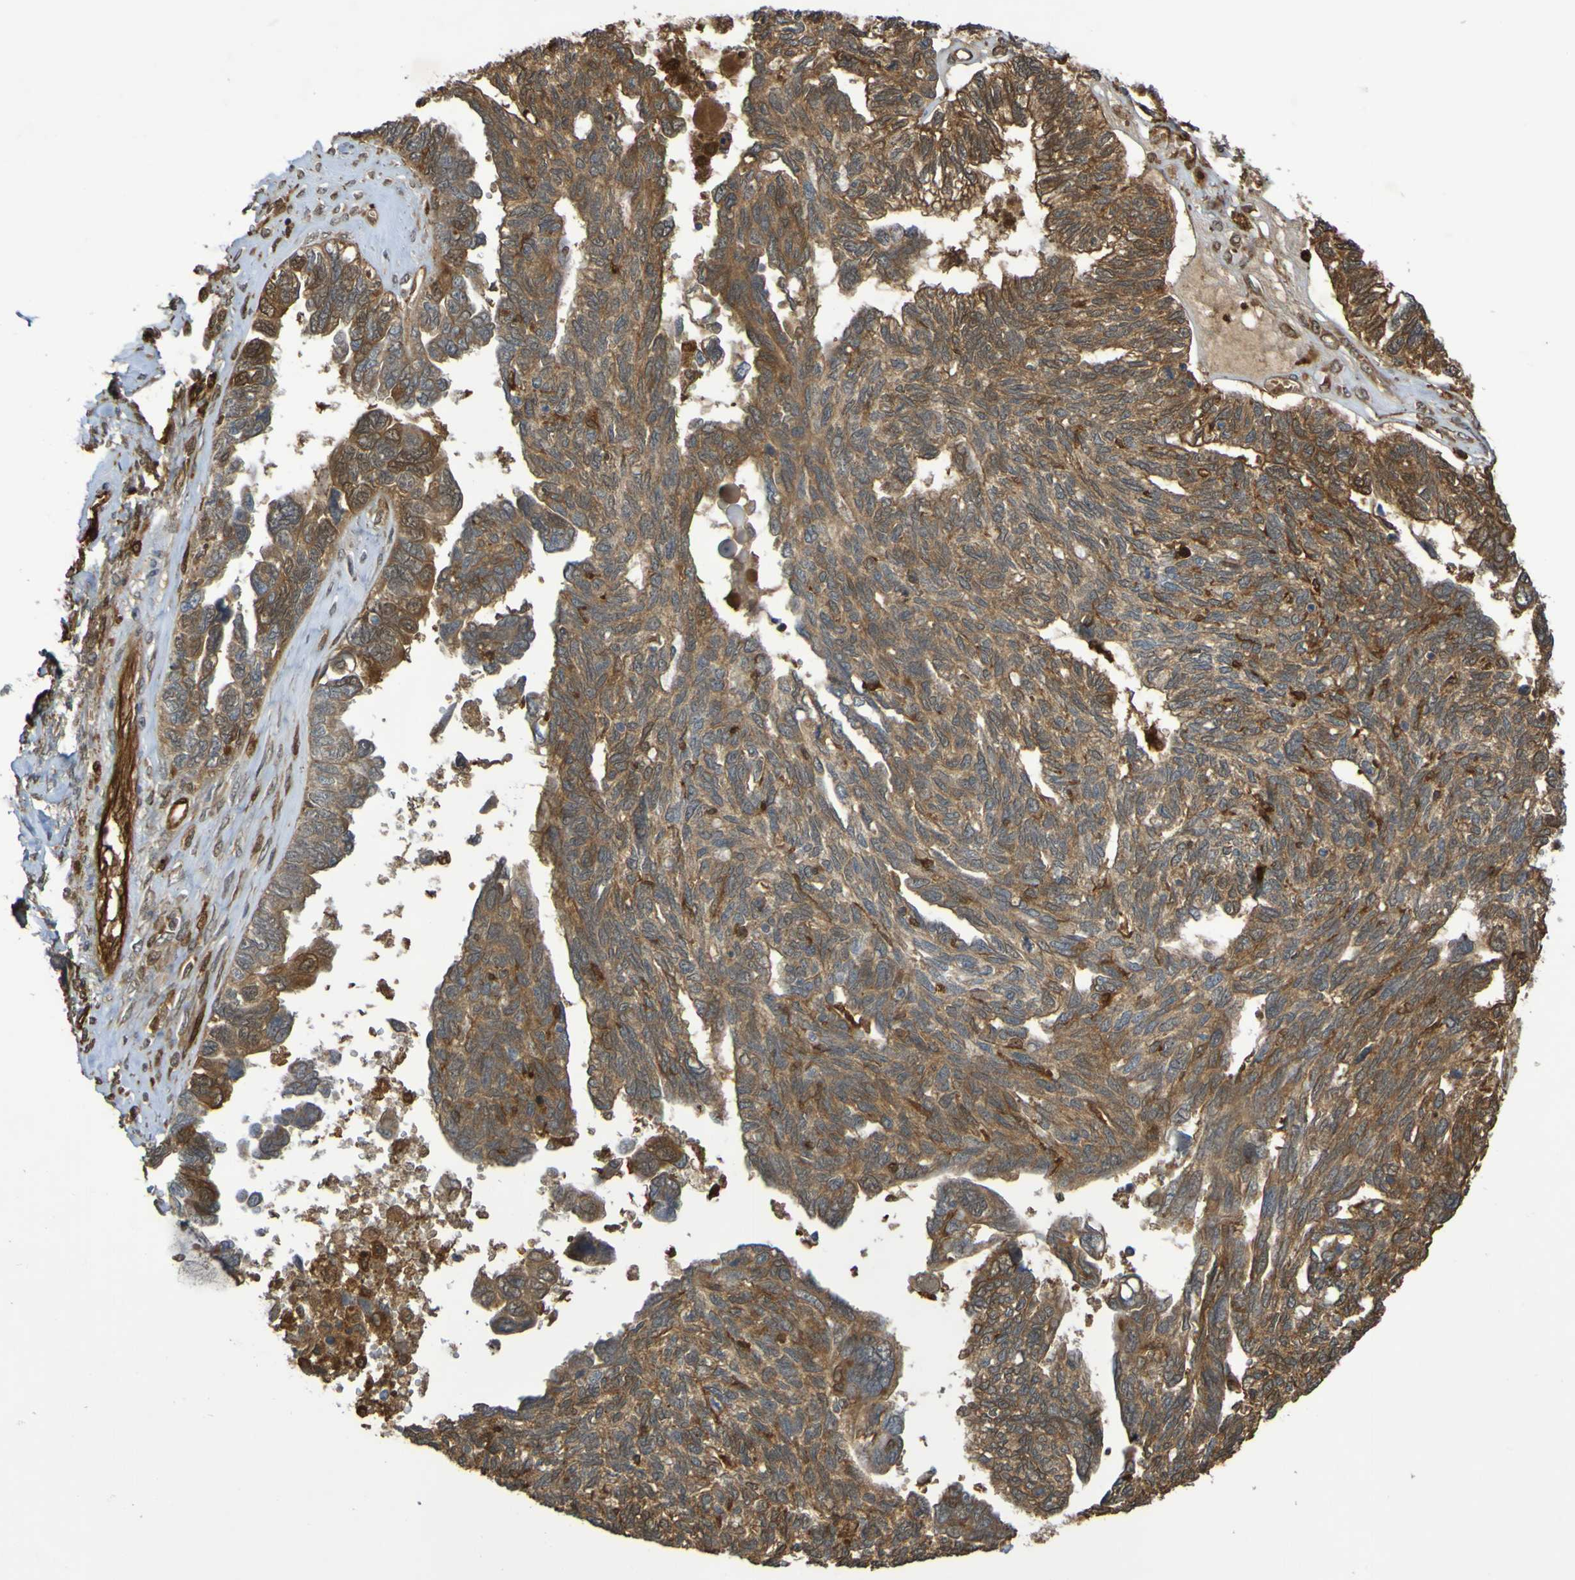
{"staining": {"intensity": "moderate", "quantity": ">75%", "location": "cytoplasmic/membranous"}, "tissue": "ovarian cancer", "cell_type": "Tumor cells", "image_type": "cancer", "snomed": [{"axis": "morphology", "description": "Cystadenocarcinoma, serous, NOS"}, {"axis": "topography", "description": "Ovary"}], "caption": "A medium amount of moderate cytoplasmic/membranous positivity is identified in approximately >75% of tumor cells in serous cystadenocarcinoma (ovarian) tissue. The staining was performed using DAB (3,3'-diaminobenzidine) to visualize the protein expression in brown, while the nuclei were stained in blue with hematoxylin (Magnification: 20x).", "gene": "SERPINB6", "patient": {"sex": "female", "age": 79}}